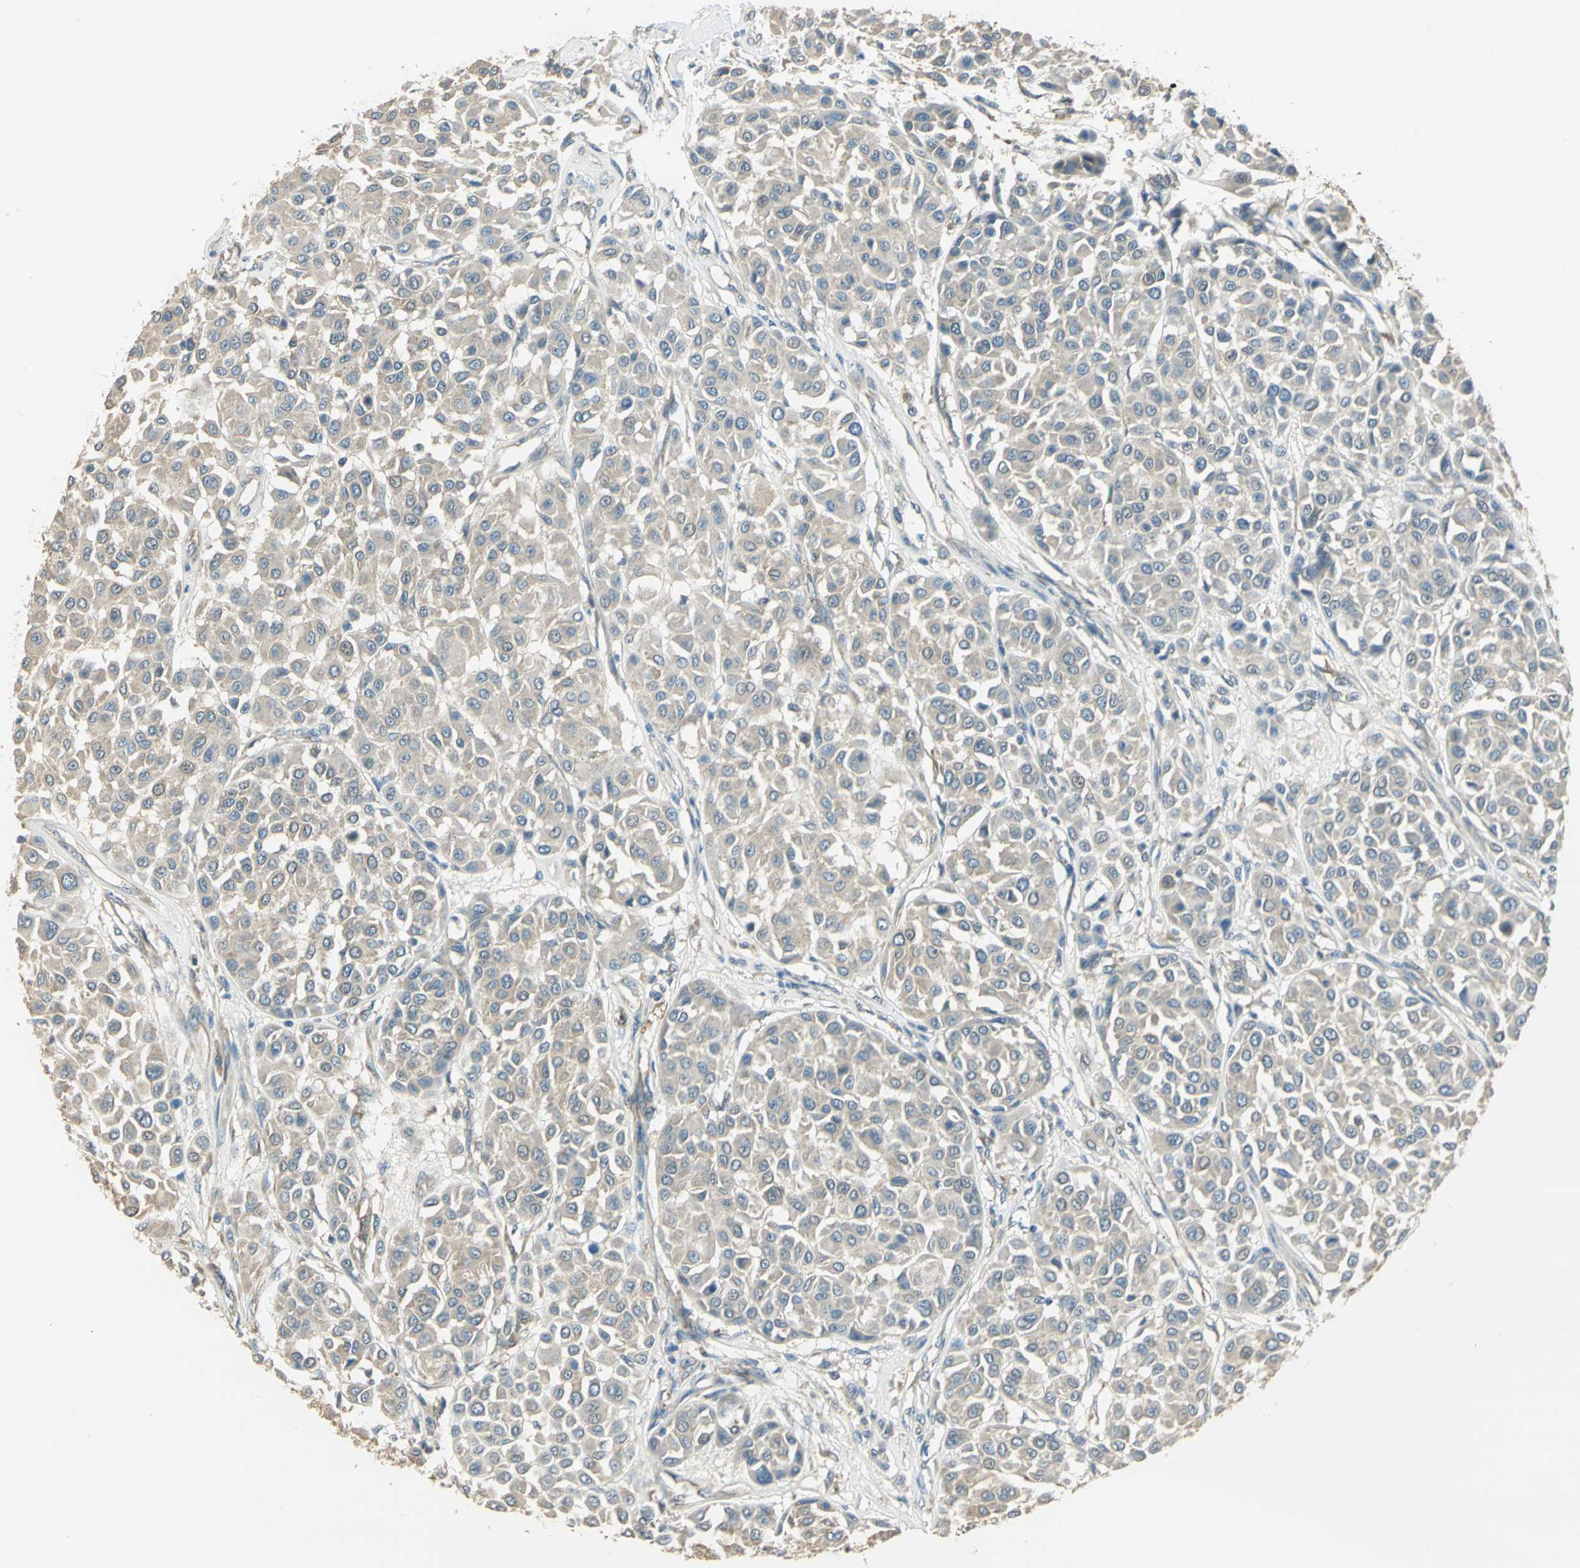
{"staining": {"intensity": "weak", "quantity": "25%-75%", "location": "cytoplasmic/membranous"}, "tissue": "melanoma", "cell_type": "Tumor cells", "image_type": "cancer", "snomed": [{"axis": "morphology", "description": "Malignant melanoma, Metastatic site"}, {"axis": "topography", "description": "Soft tissue"}], "caption": "Melanoma stained with immunohistochemistry (IHC) shows weak cytoplasmic/membranous expression in approximately 25%-75% of tumor cells.", "gene": "SHC2", "patient": {"sex": "male", "age": 41}}